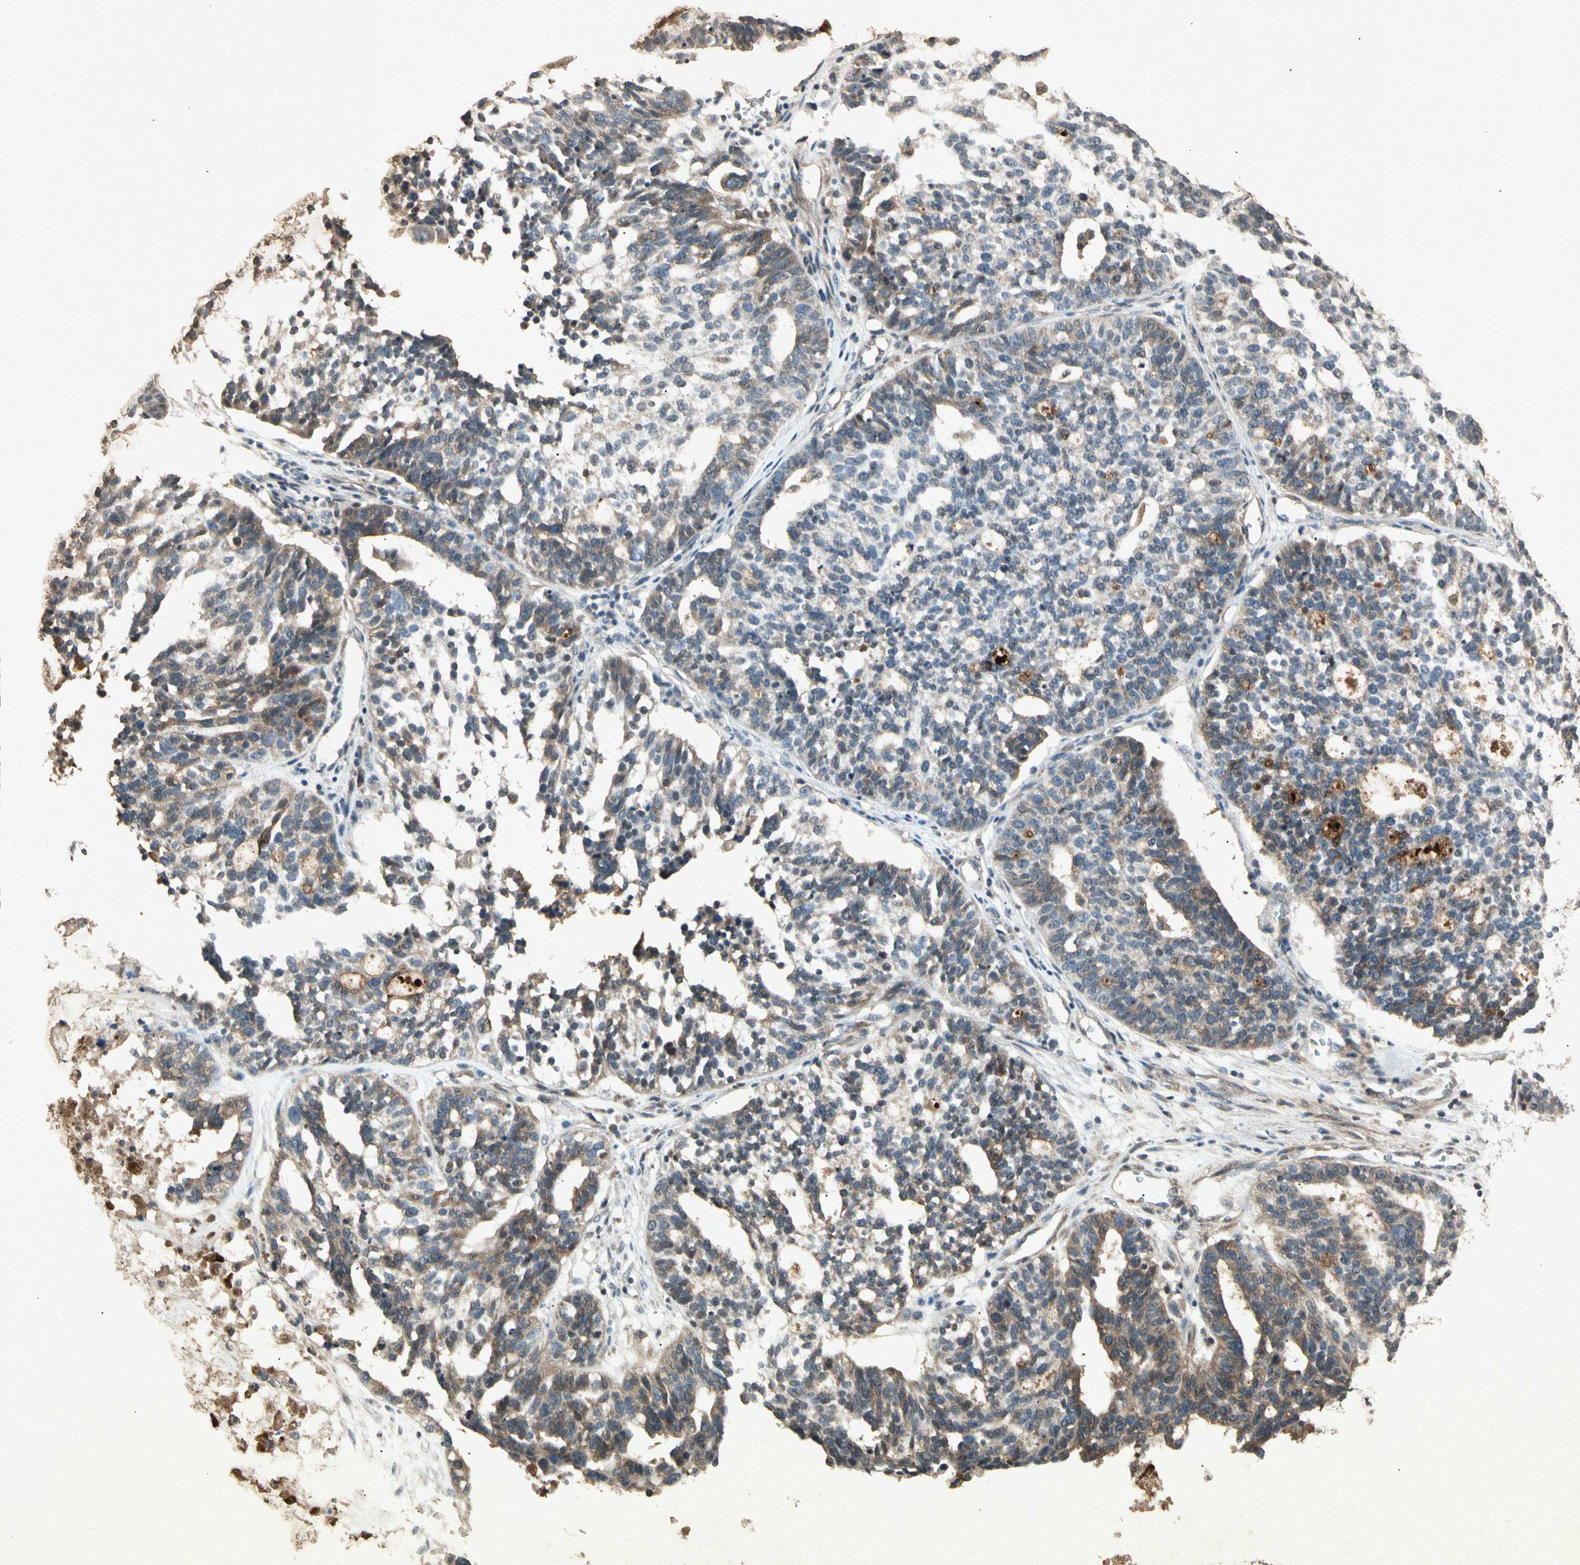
{"staining": {"intensity": "moderate", "quantity": "25%-75%", "location": "cytoplasmic/membranous"}, "tissue": "ovarian cancer", "cell_type": "Tumor cells", "image_type": "cancer", "snomed": [{"axis": "morphology", "description": "Cystadenocarcinoma, serous, NOS"}, {"axis": "topography", "description": "Ovary"}], "caption": "Moderate cytoplasmic/membranous protein staining is identified in about 25%-75% of tumor cells in serous cystadenocarcinoma (ovarian).", "gene": "CP", "patient": {"sex": "female", "age": 59}}